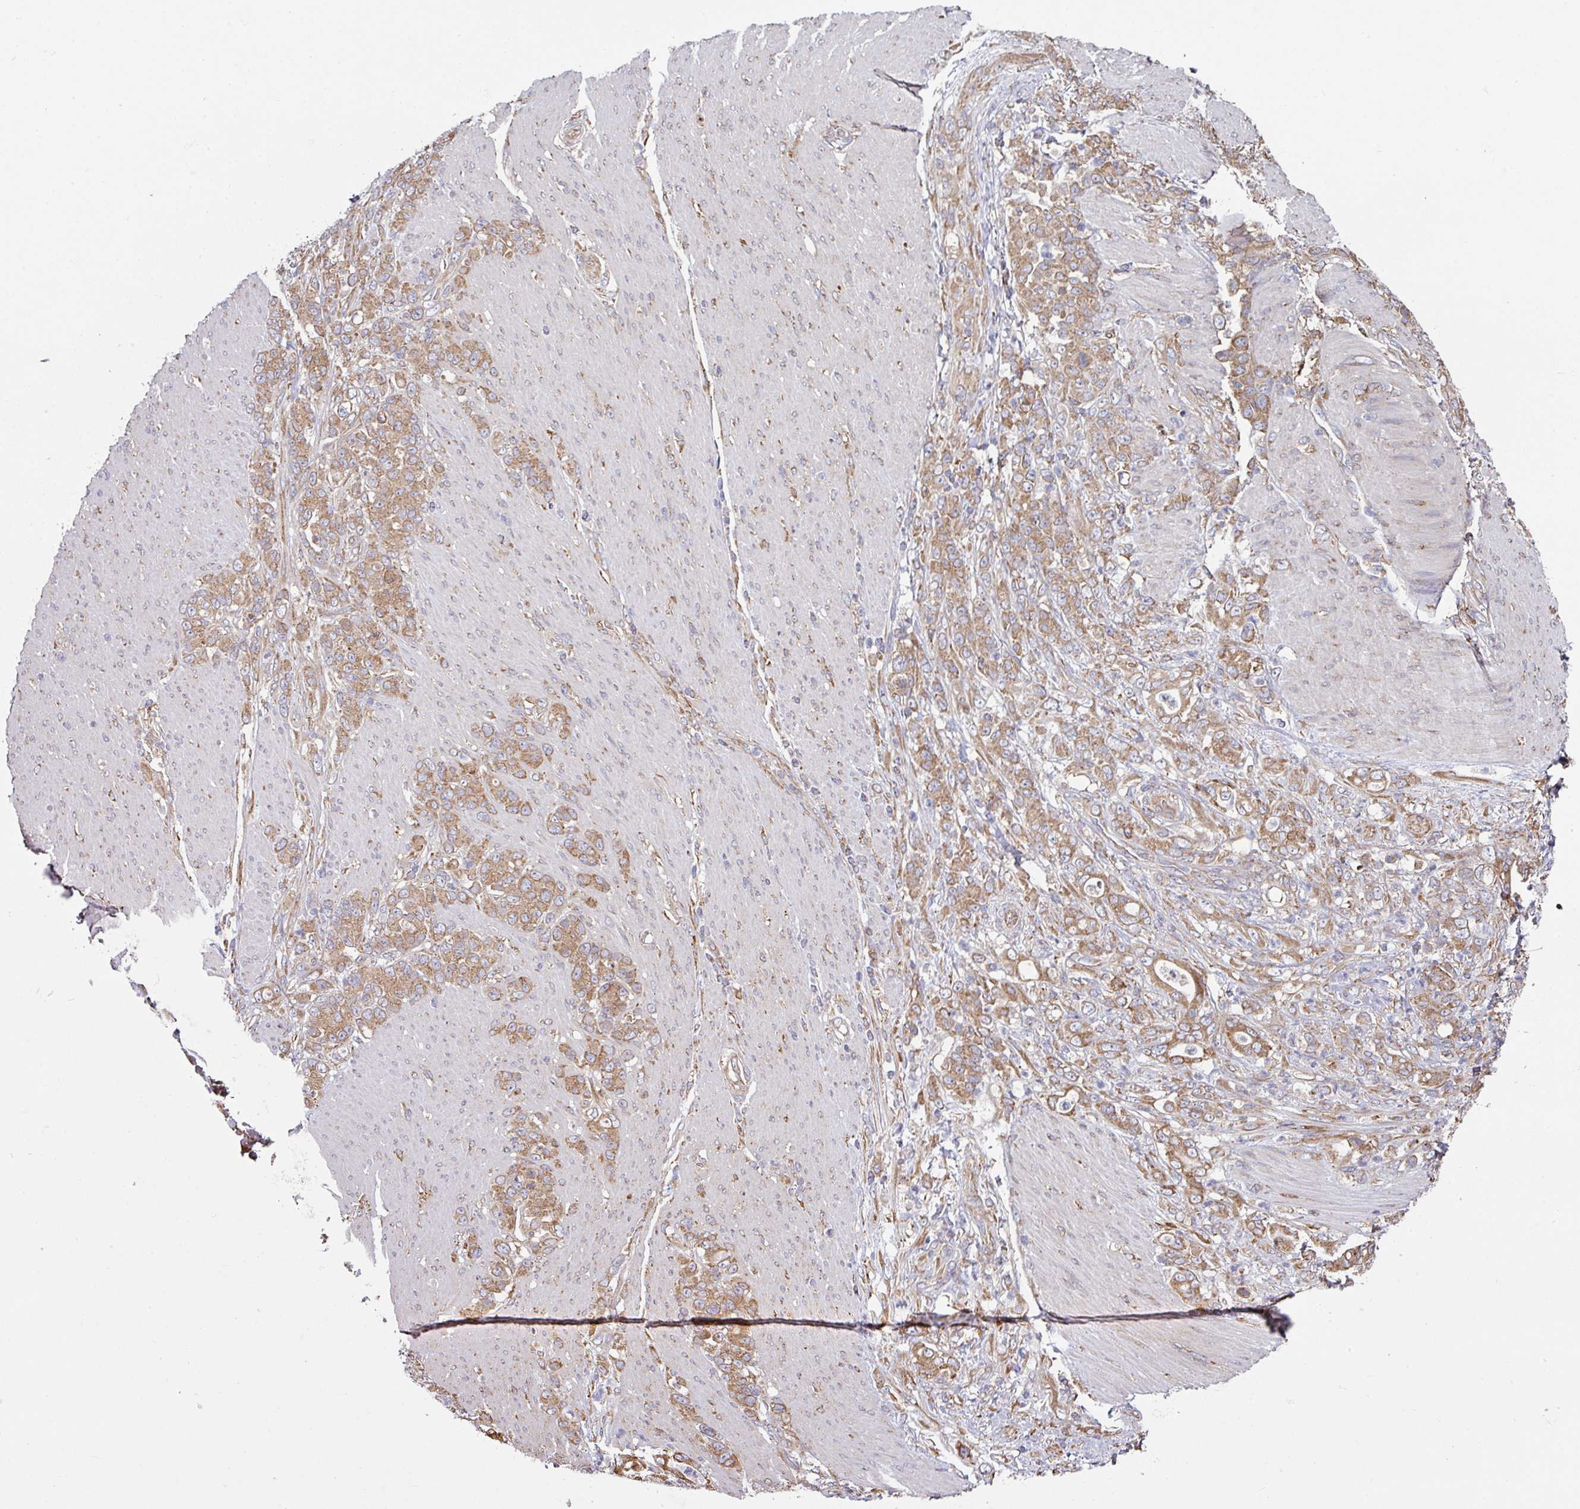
{"staining": {"intensity": "moderate", "quantity": ">75%", "location": "cytoplasmic/membranous"}, "tissue": "stomach cancer", "cell_type": "Tumor cells", "image_type": "cancer", "snomed": [{"axis": "morphology", "description": "Adenocarcinoma, NOS"}, {"axis": "topography", "description": "Stomach"}], "caption": "An image of human stomach adenocarcinoma stained for a protein shows moderate cytoplasmic/membranous brown staining in tumor cells.", "gene": "FAT4", "patient": {"sex": "female", "age": 79}}